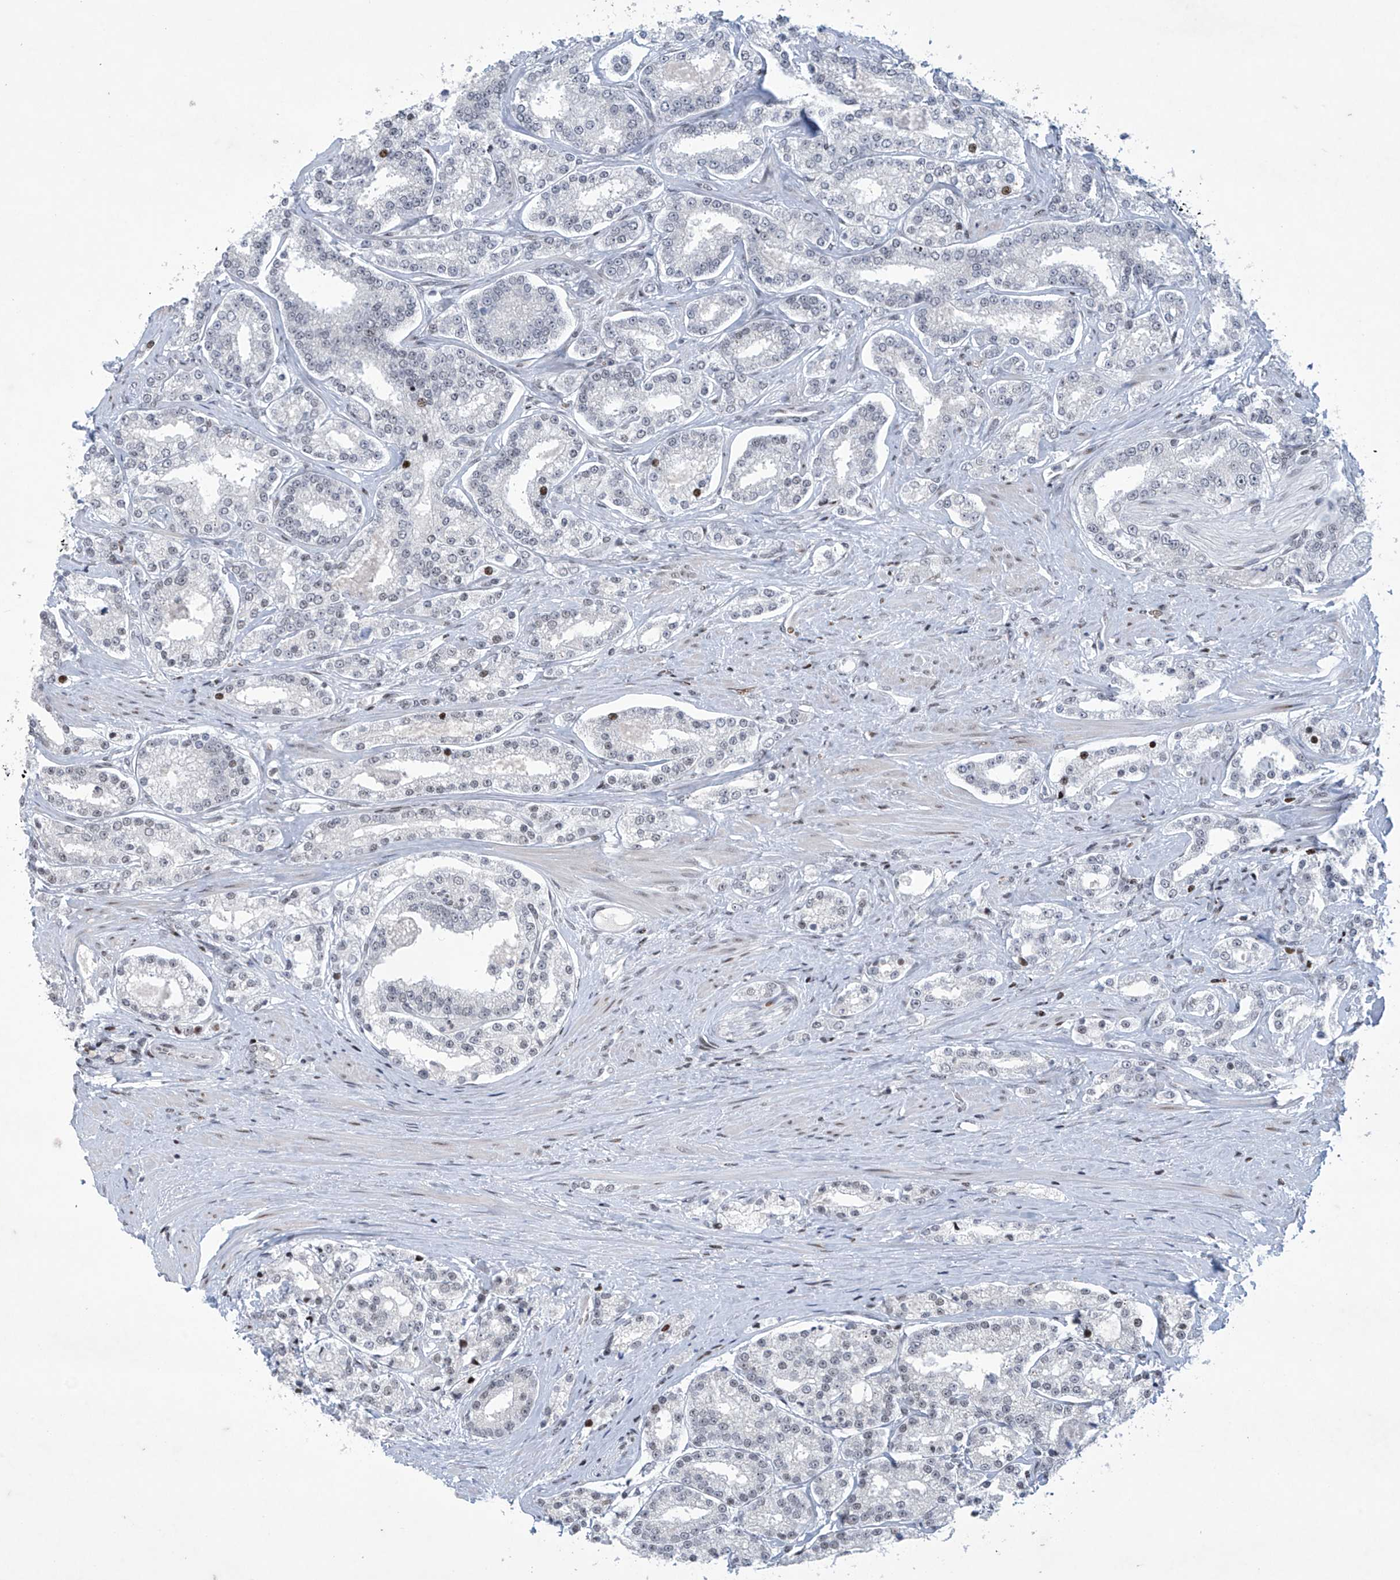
{"staining": {"intensity": "negative", "quantity": "none", "location": "none"}, "tissue": "prostate cancer", "cell_type": "Tumor cells", "image_type": "cancer", "snomed": [{"axis": "morphology", "description": "Normal tissue, NOS"}, {"axis": "morphology", "description": "Adenocarcinoma, High grade"}, {"axis": "topography", "description": "Prostate"}], "caption": "Protein analysis of prostate cancer (high-grade adenocarcinoma) demonstrates no significant expression in tumor cells.", "gene": "RFX7", "patient": {"sex": "male", "age": 83}}